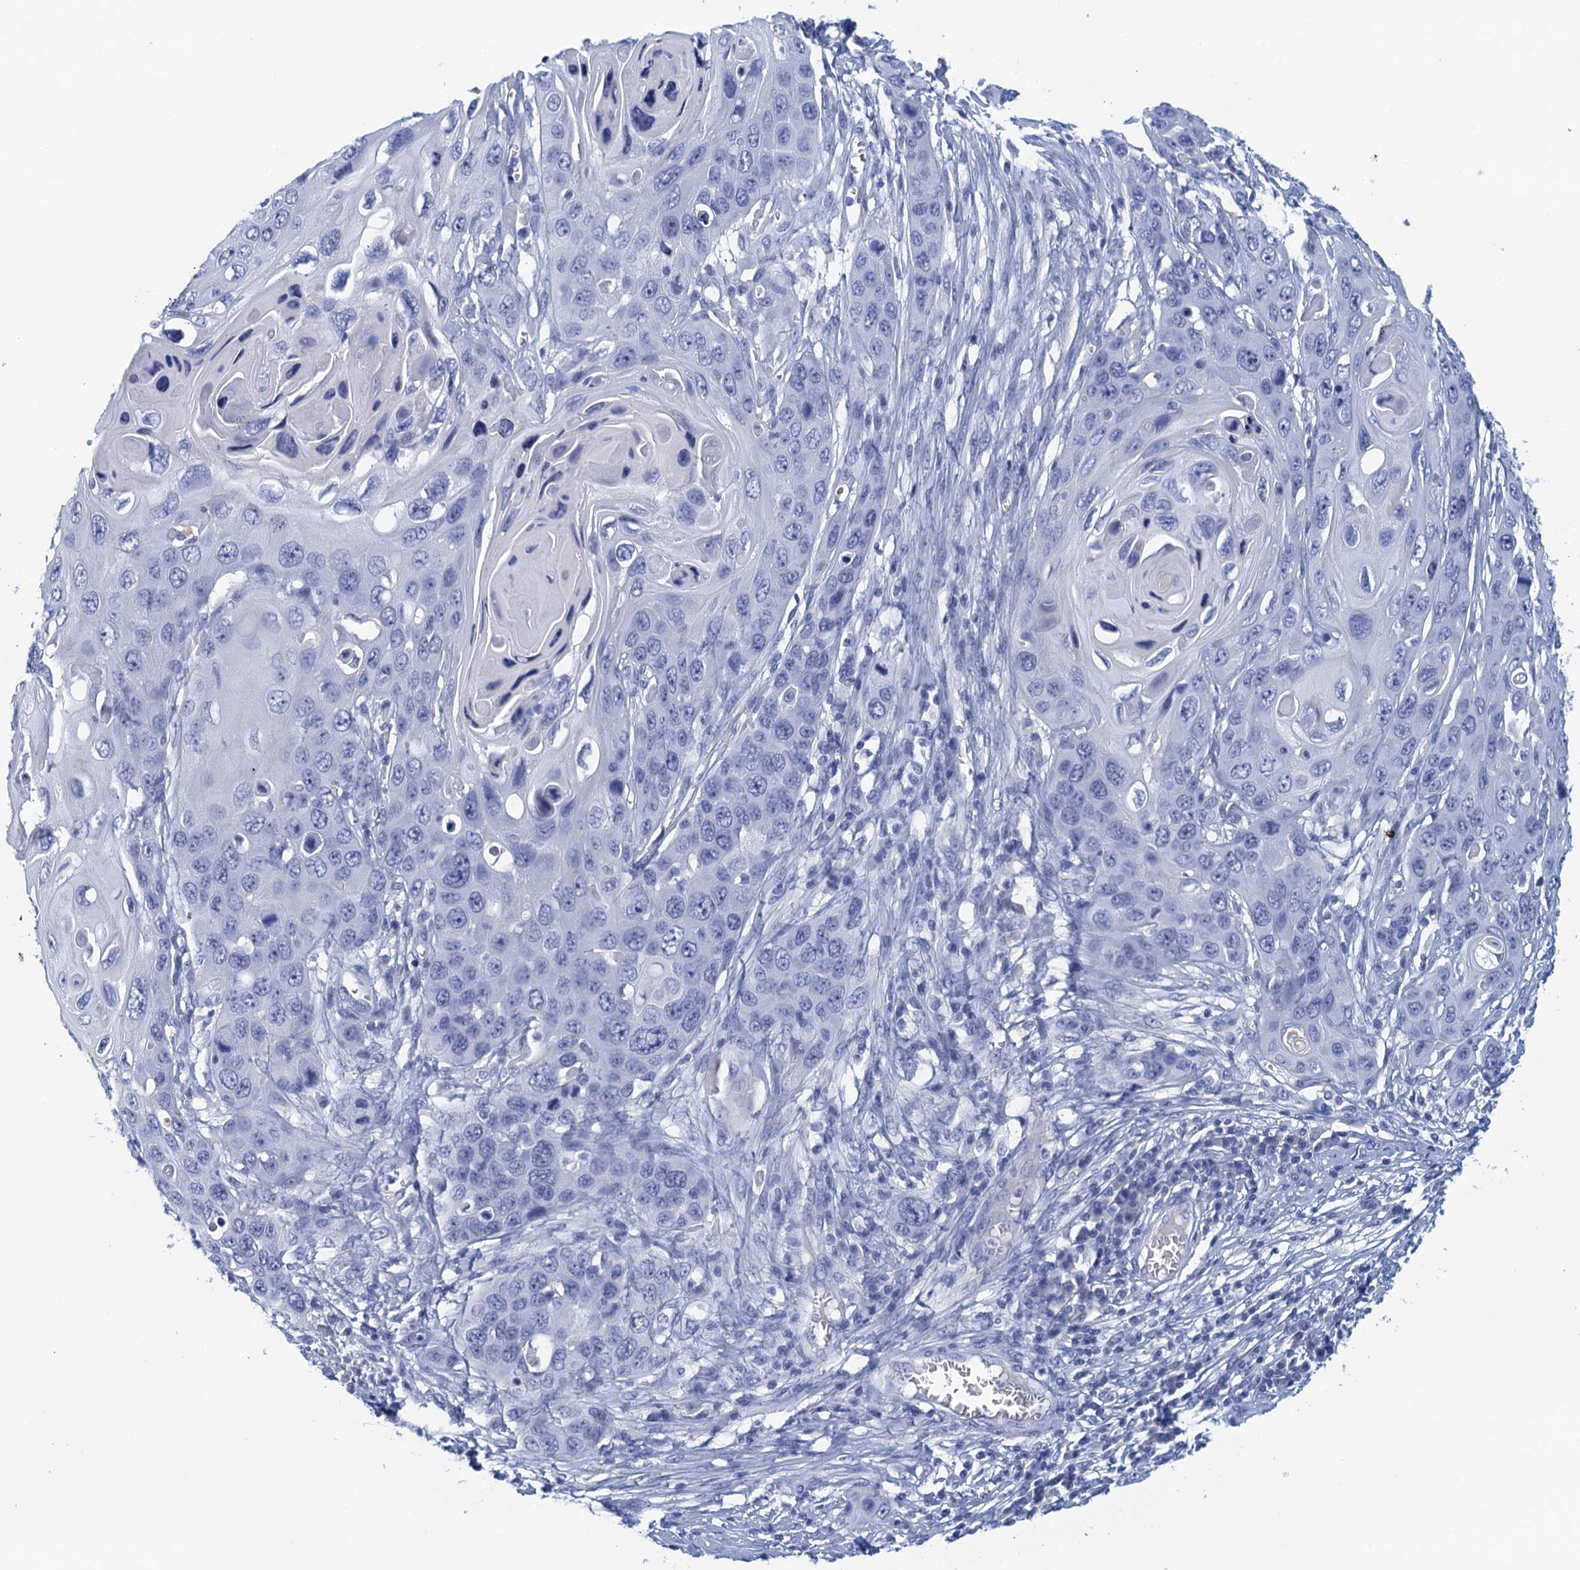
{"staining": {"intensity": "negative", "quantity": "none", "location": "none"}, "tissue": "skin cancer", "cell_type": "Tumor cells", "image_type": "cancer", "snomed": [{"axis": "morphology", "description": "Squamous cell carcinoma, NOS"}, {"axis": "topography", "description": "Skin"}], "caption": "Skin cancer was stained to show a protein in brown. There is no significant positivity in tumor cells.", "gene": "CYP51A1", "patient": {"sex": "male", "age": 55}}